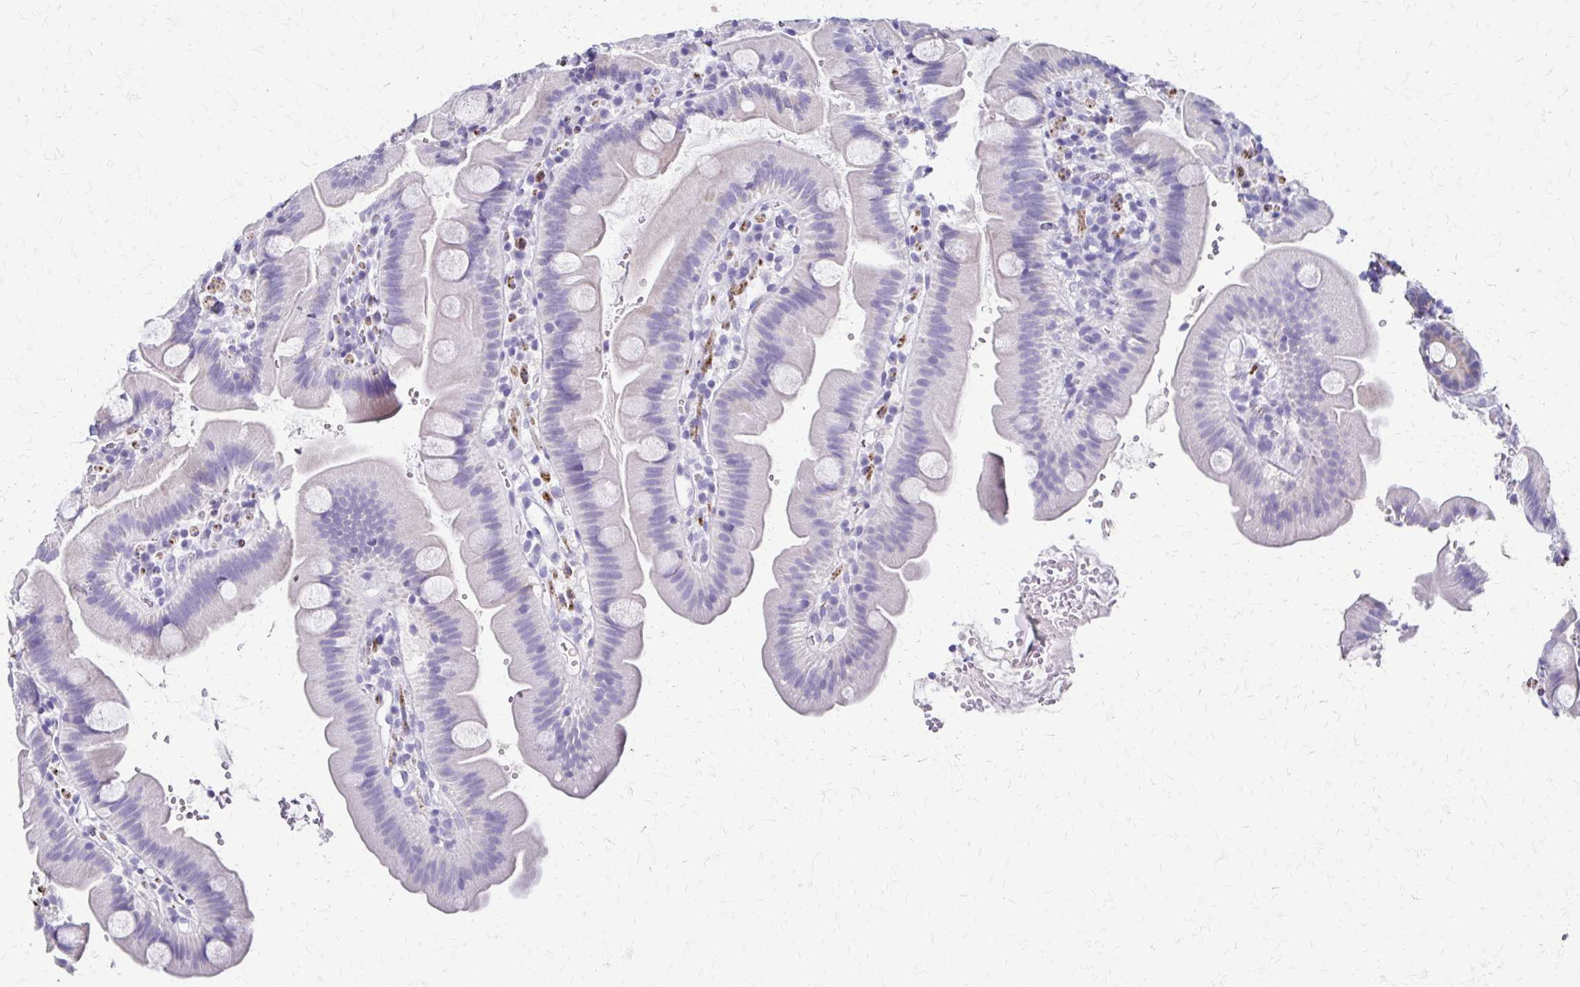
{"staining": {"intensity": "strong", "quantity": "<25%", "location": "cytoplasmic/membranous"}, "tissue": "small intestine", "cell_type": "Glandular cells", "image_type": "normal", "snomed": [{"axis": "morphology", "description": "Normal tissue, NOS"}, {"axis": "topography", "description": "Small intestine"}], "caption": "Immunohistochemical staining of unremarkable small intestine displays <25% levels of strong cytoplasmic/membranous protein staining in approximately <25% of glandular cells.", "gene": "ZSCAN5B", "patient": {"sex": "female", "age": 68}}